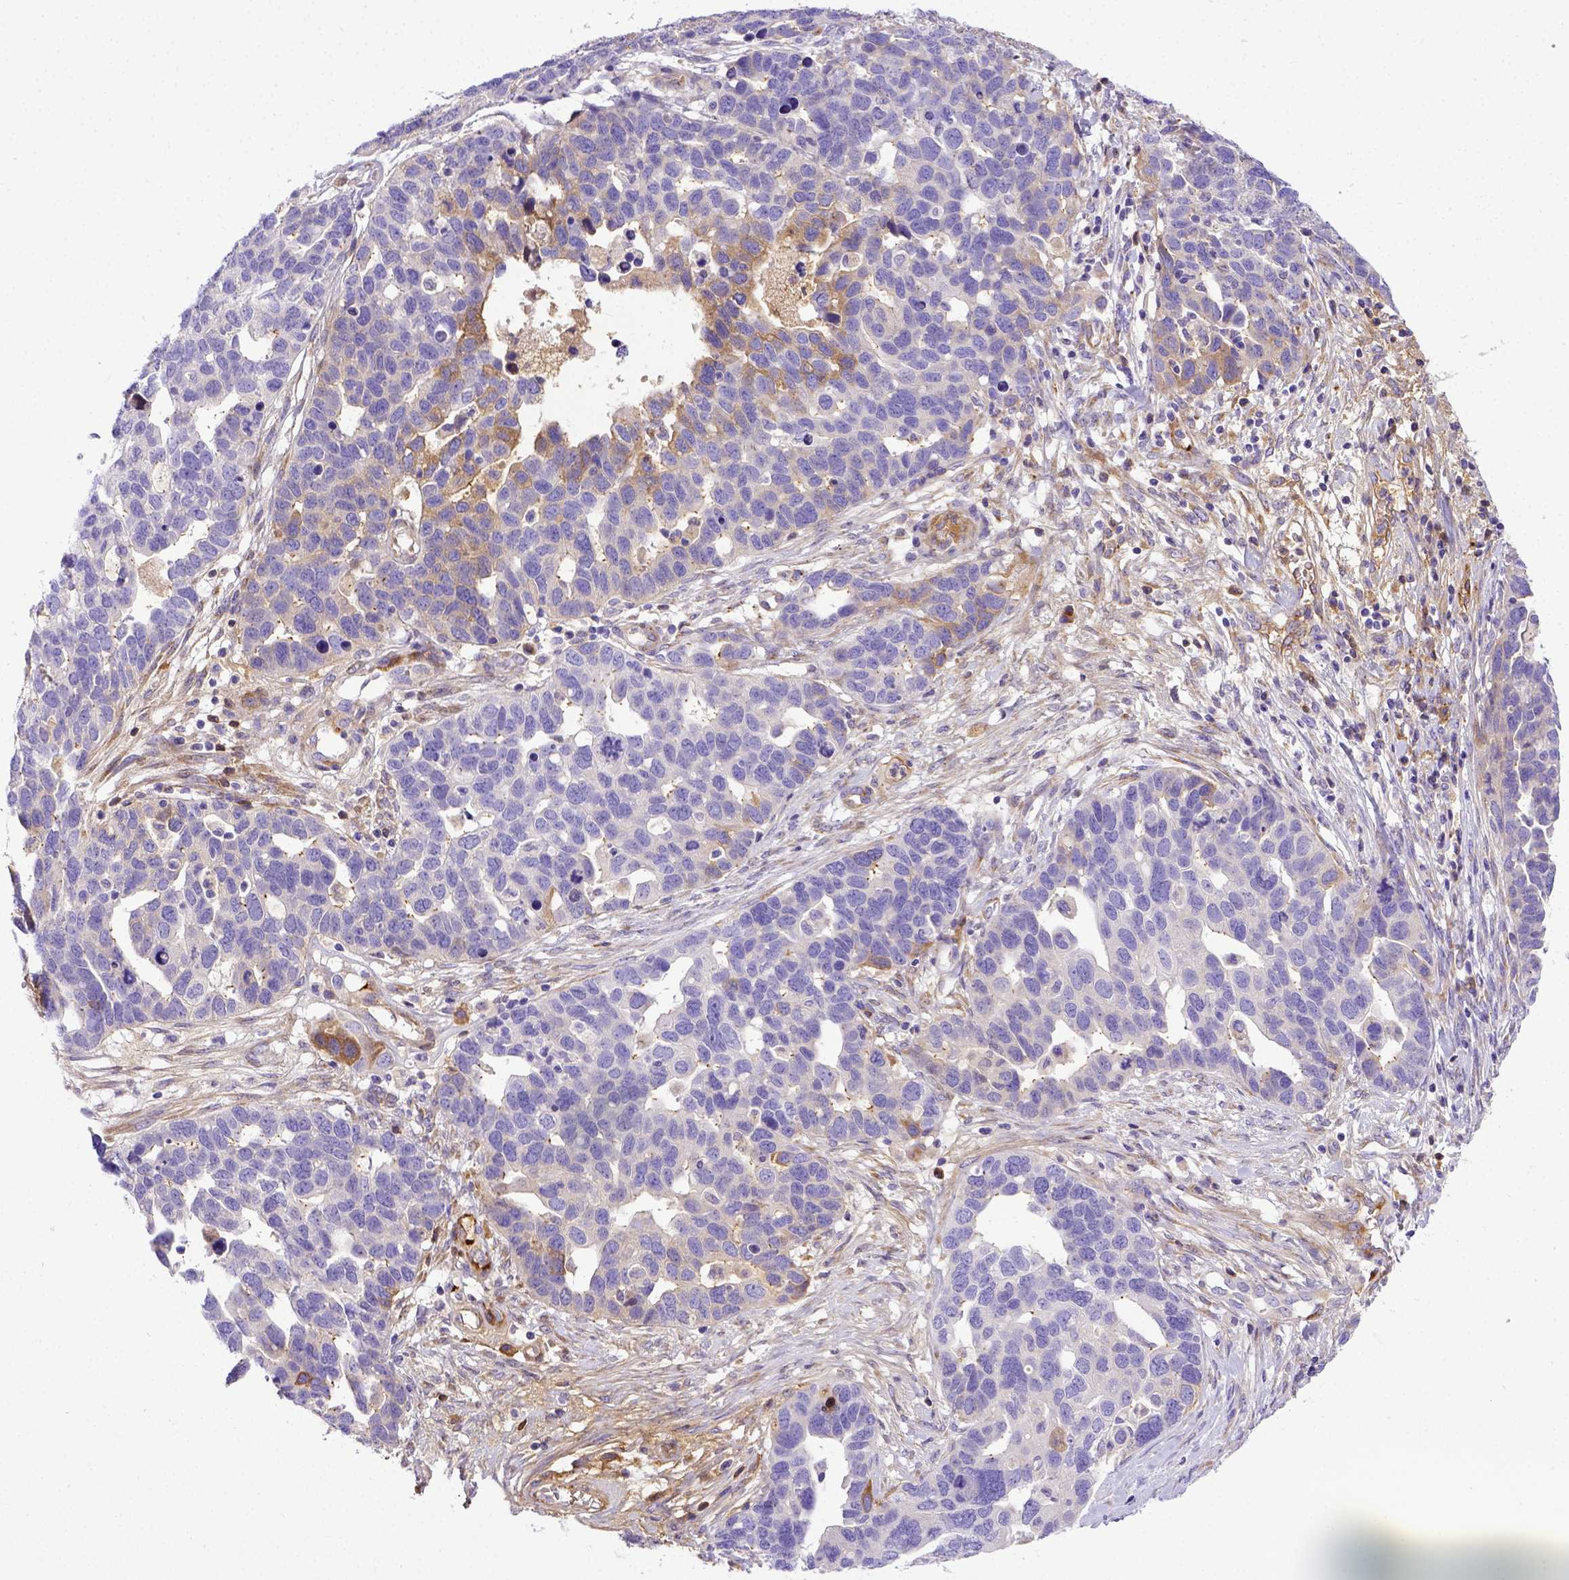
{"staining": {"intensity": "moderate", "quantity": "<25%", "location": "cytoplasmic/membranous"}, "tissue": "ovarian cancer", "cell_type": "Tumor cells", "image_type": "cancer", "snomed": [{"axis": "morphology", "description": "Cystadenocarcinoma, serous, NOS"}, {"axis": "topography", "description": "Ovary"}], "caption": "This is a micrograph of immunohistochemistry (IHC) staining of serous cystadenocarcinoma (ovarian), which shows moderate expression in the cytoplasmic/membranous of tumor cells.", "gene": "CFAP300", "patient": {"sex": "female", "age": 54}}